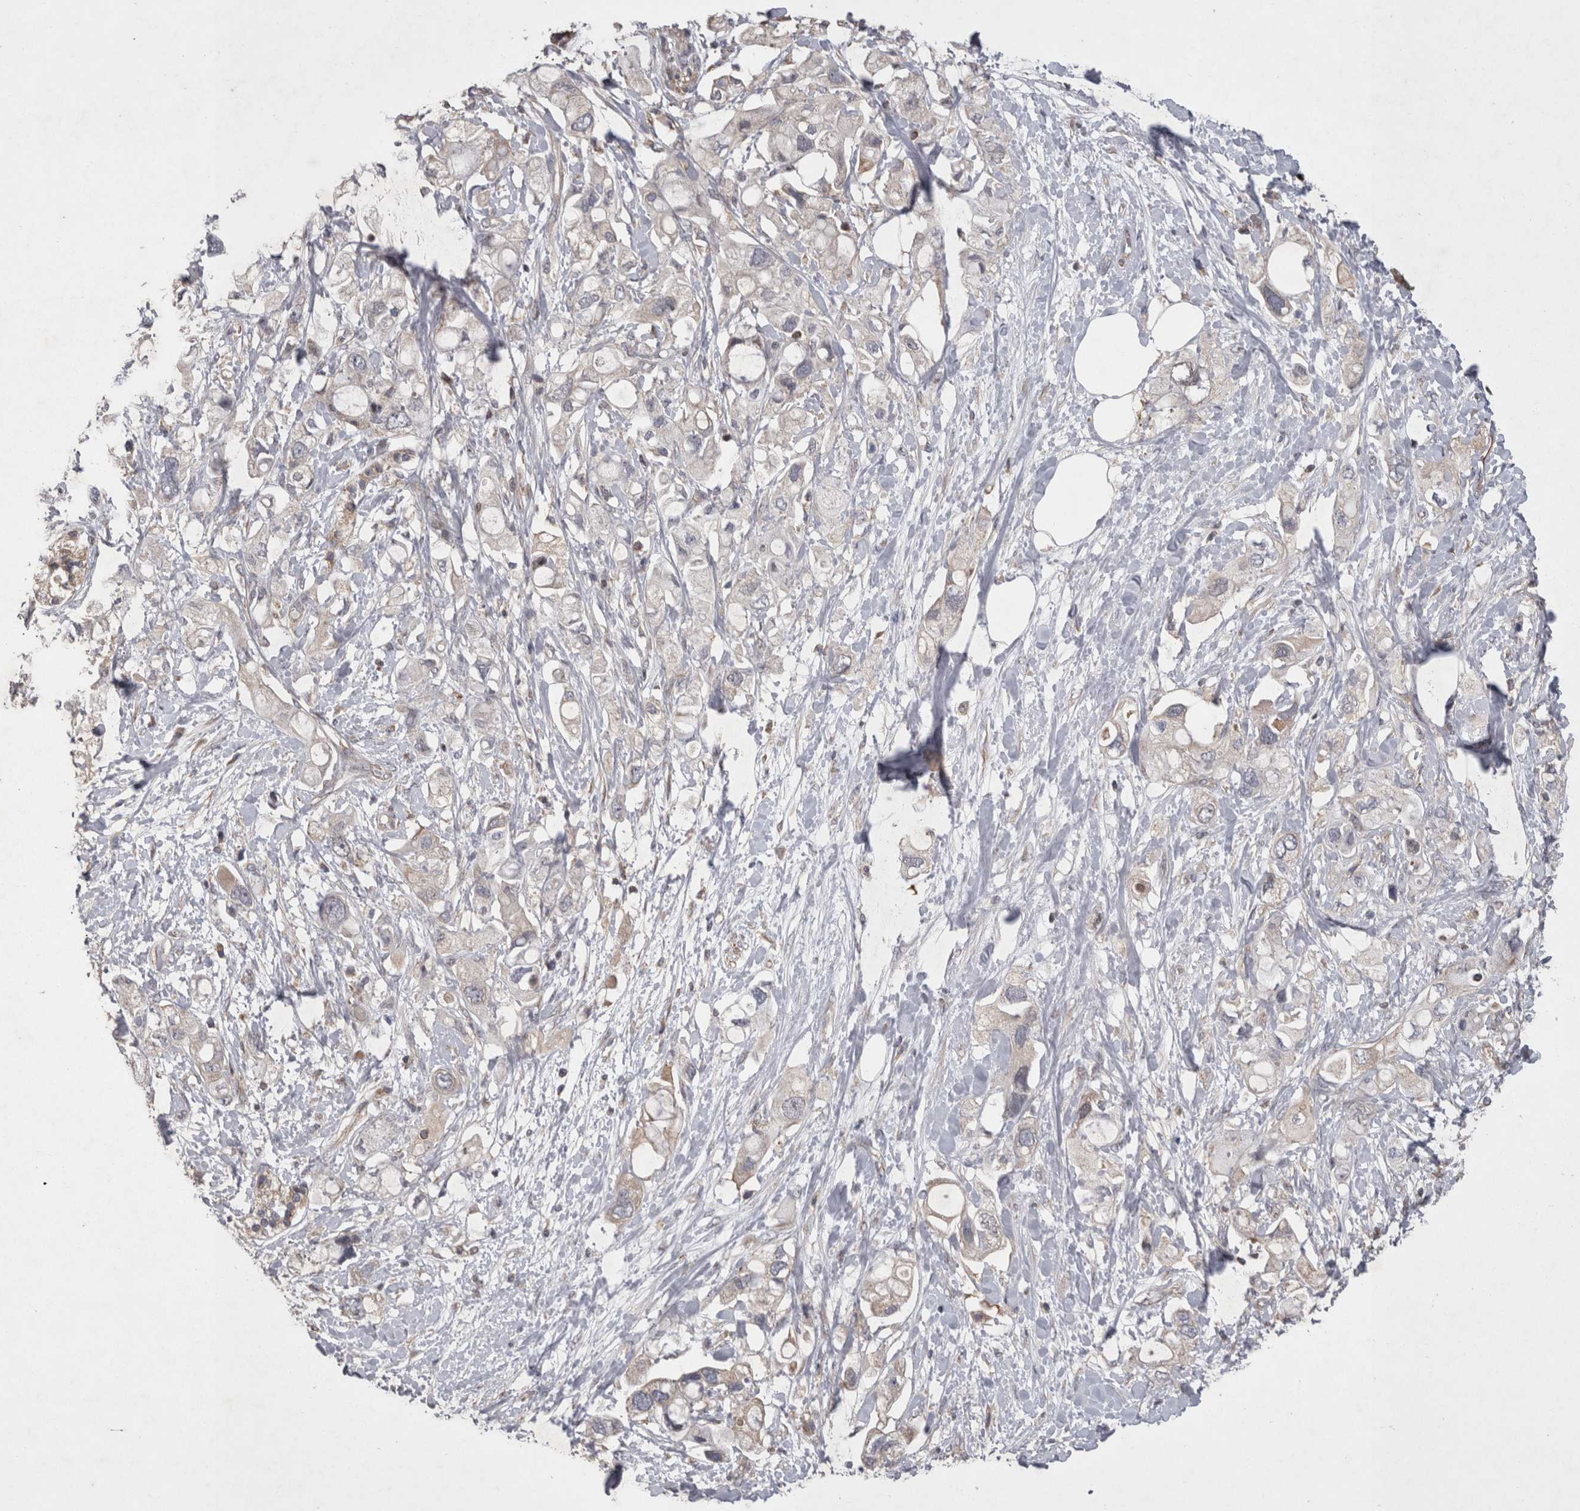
{"staining": {"intensity": "negative", "quantity": "none", "location": "none"}, "tissue": "pancreatic cancer", "cell_type": "Tumor cells", "image_type": "cancer", "snomed": [{"axis": "morphology", "description": "Adenocarcinoma, NOS"}, {"axis": "topography", "description": "Pancreas"}], "caption": "This is an immunohistochemistry (IHC) histopathology image of pancreatic cancer (adenocarcinoma). There is no staining in tumor cells.", "gene": "TSPOAP1", "patient": {"sex": "female", "age": 56}}